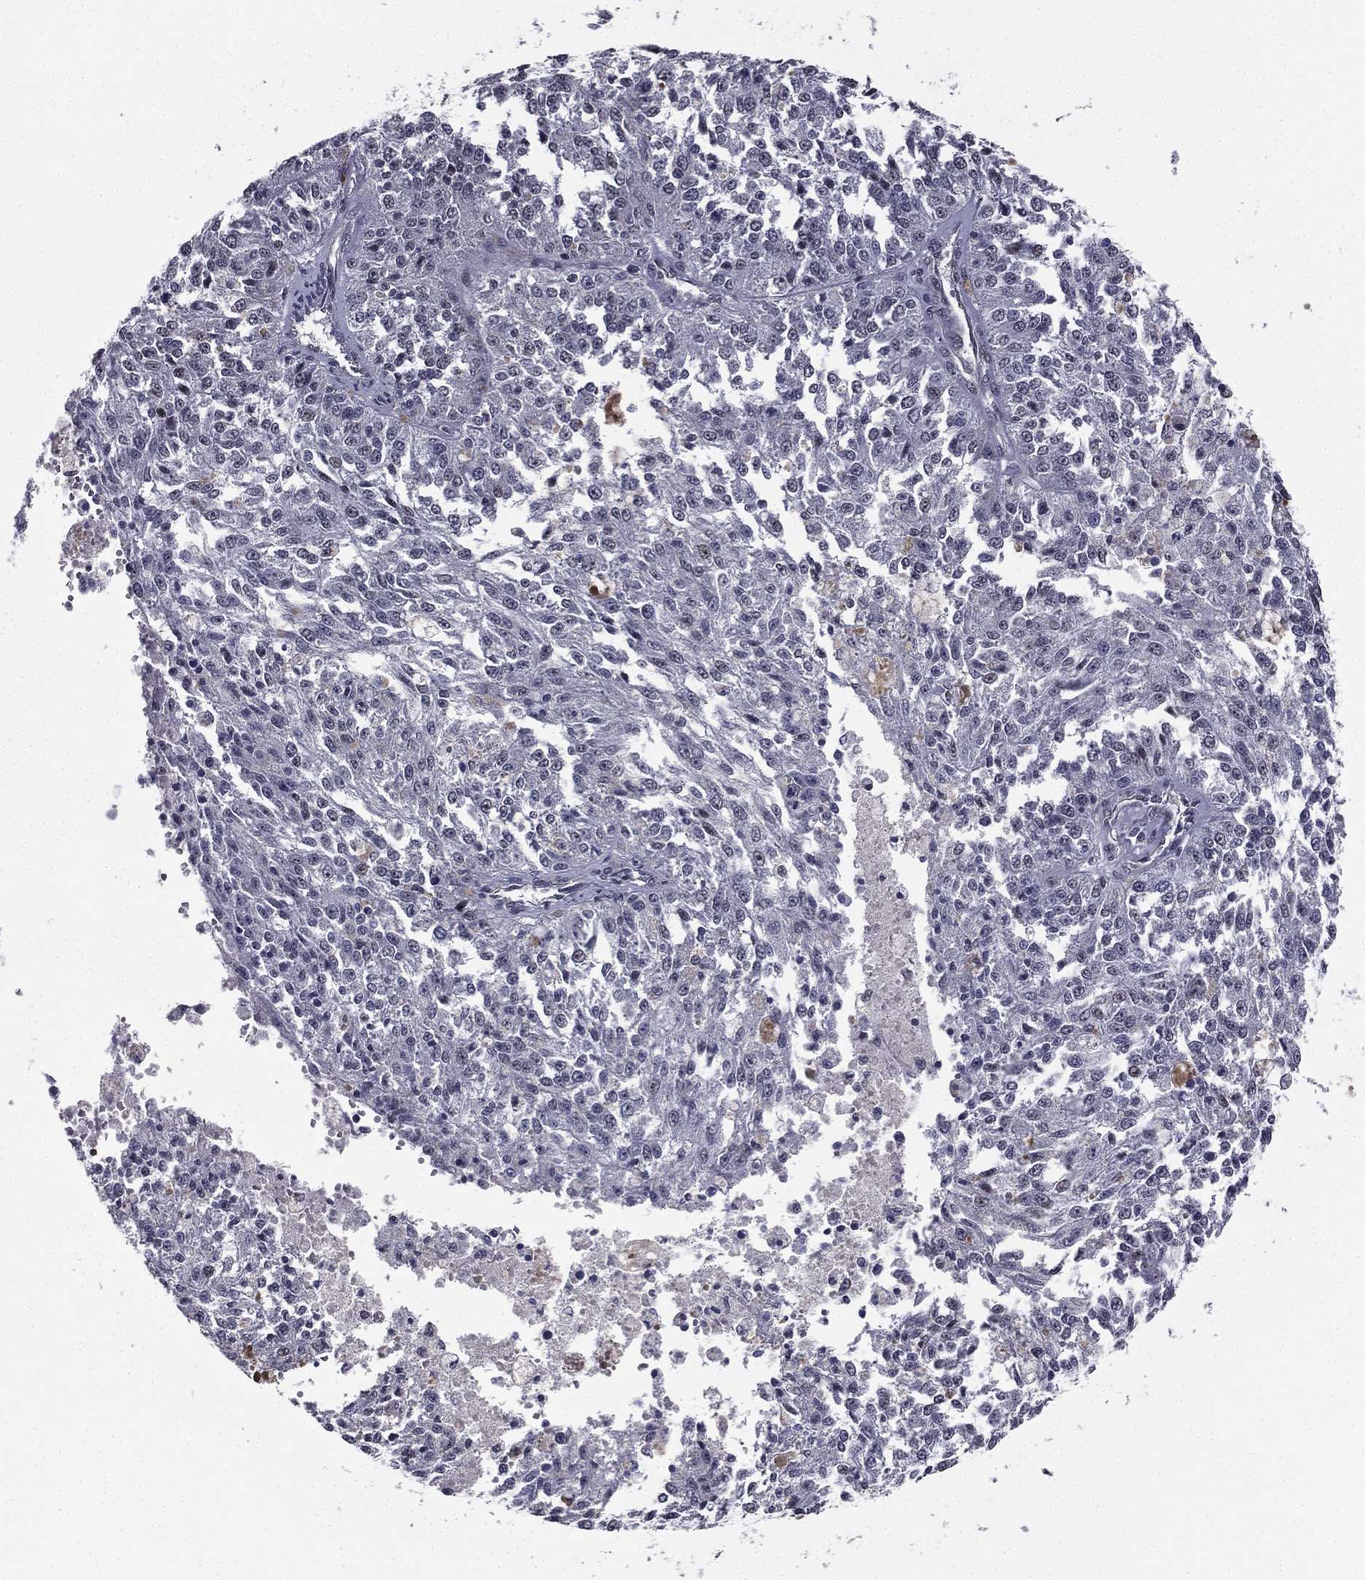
{"staining": {"intensity": "negative", "quantity": "none", "location": "none"}, "tissue": "melanoma", "cell_type": "Tumor cells", "image_type": "cancer", "snomed": [{"axis": "morphology", "description": "Malignant melanoma, Metastatic site"}, {"axis": "topography", "description": "Lymph node"}], "caption": "Protein analysis of melanoma shows no significant expression in tumor cells.", "gene": "RARB", "patient": {"sex": "female", "age": 64}}